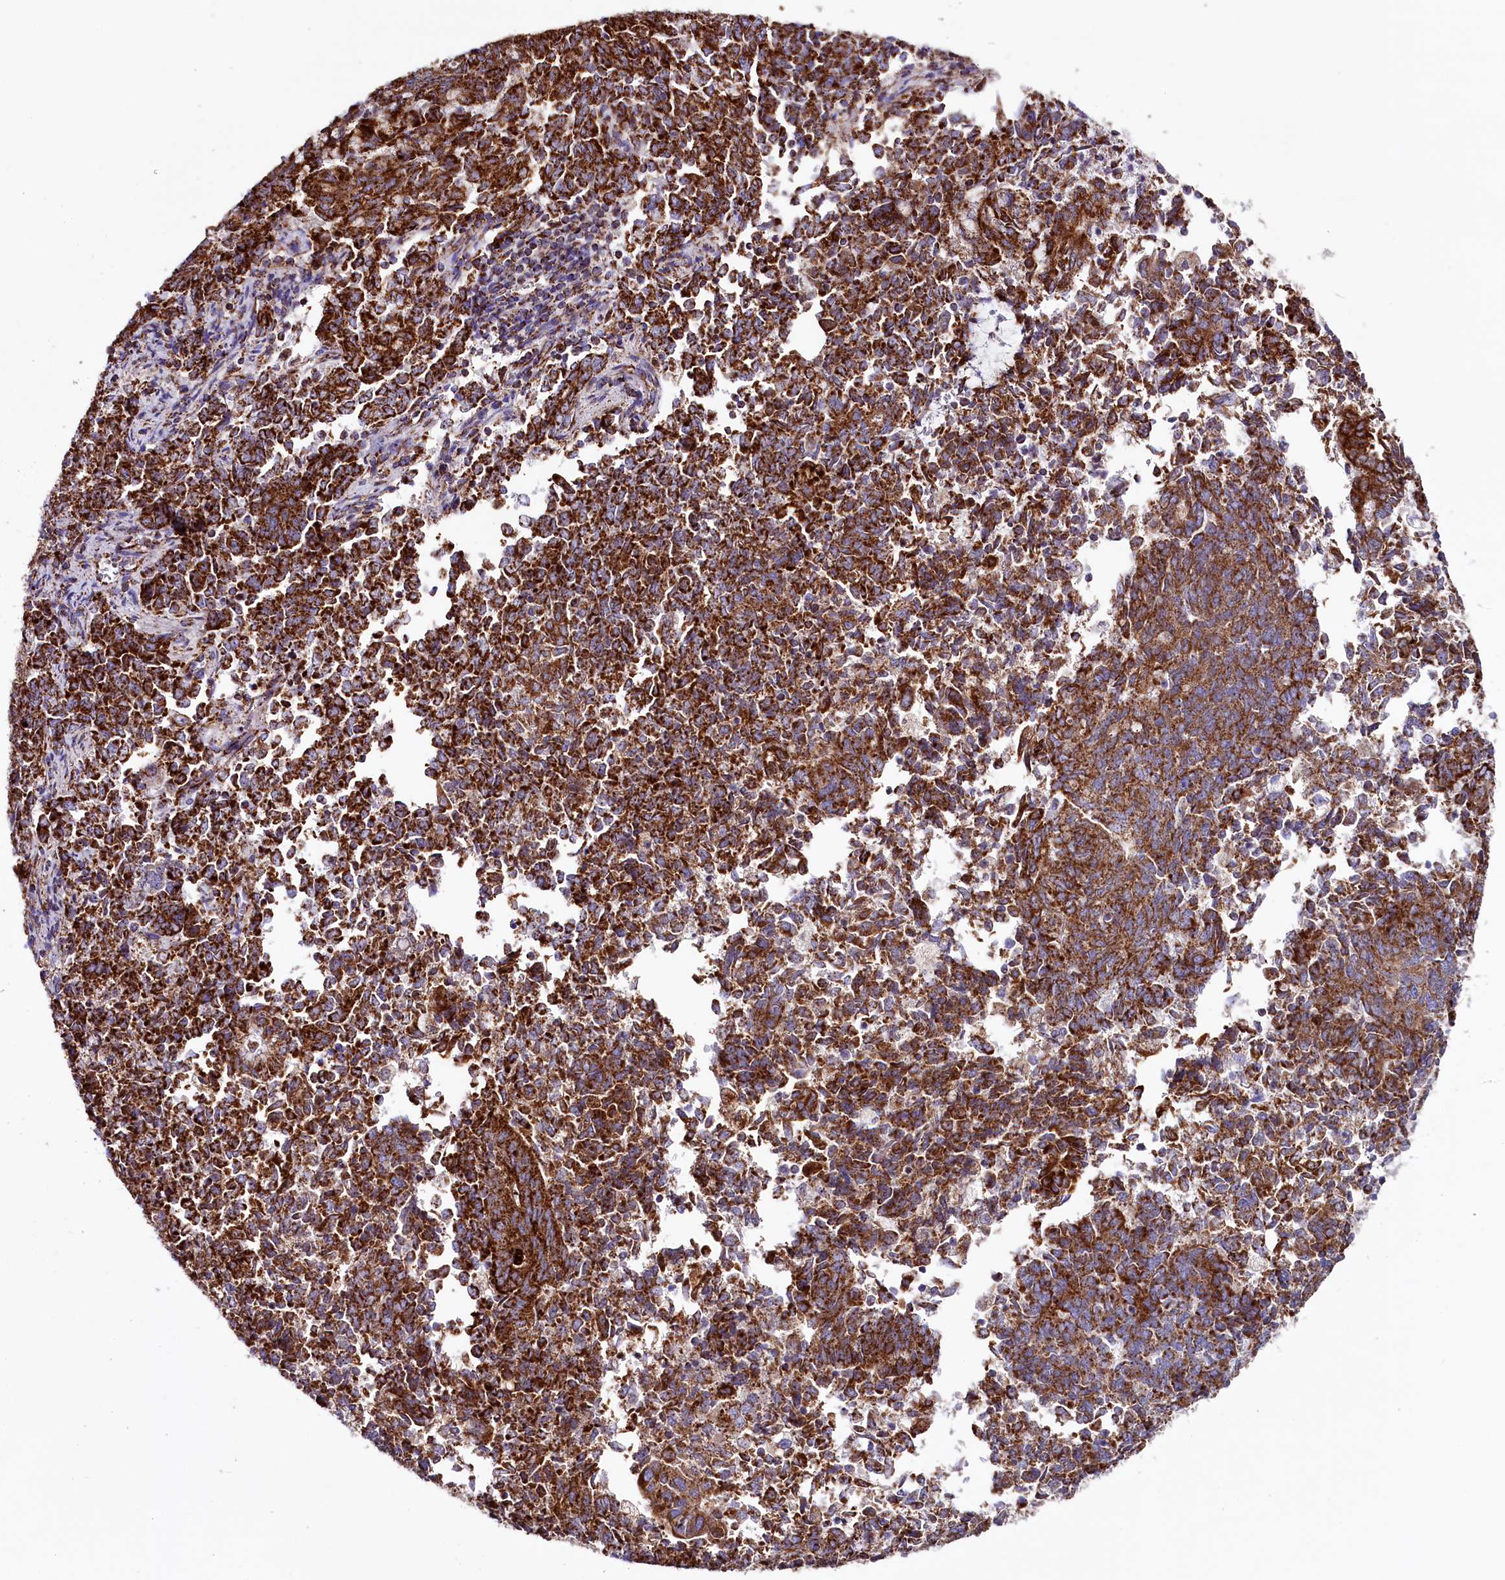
{"staining": {"intensity": "strong", "quantity": ">75%", "location": "cytoplasmic/membranous"}, "tissue": "endometrial cancer", "cell_type": "Tumor cells", "image_type": "cancer", "snomed": [{"axis": "morphology", "description": "Adenocarcinoma, NOS"}, {"axis": "topography", "description": "Endometrium"}], "caption": "This is a photomicrograph of immunohistochemistry (IHC) staining of adenocarcinoma (endometrial), which shows strong staining in the cytoplasmic/membranous of tumor cells.", "gene": "APLP2", "patient": {"sex": "female", "age": 80}}